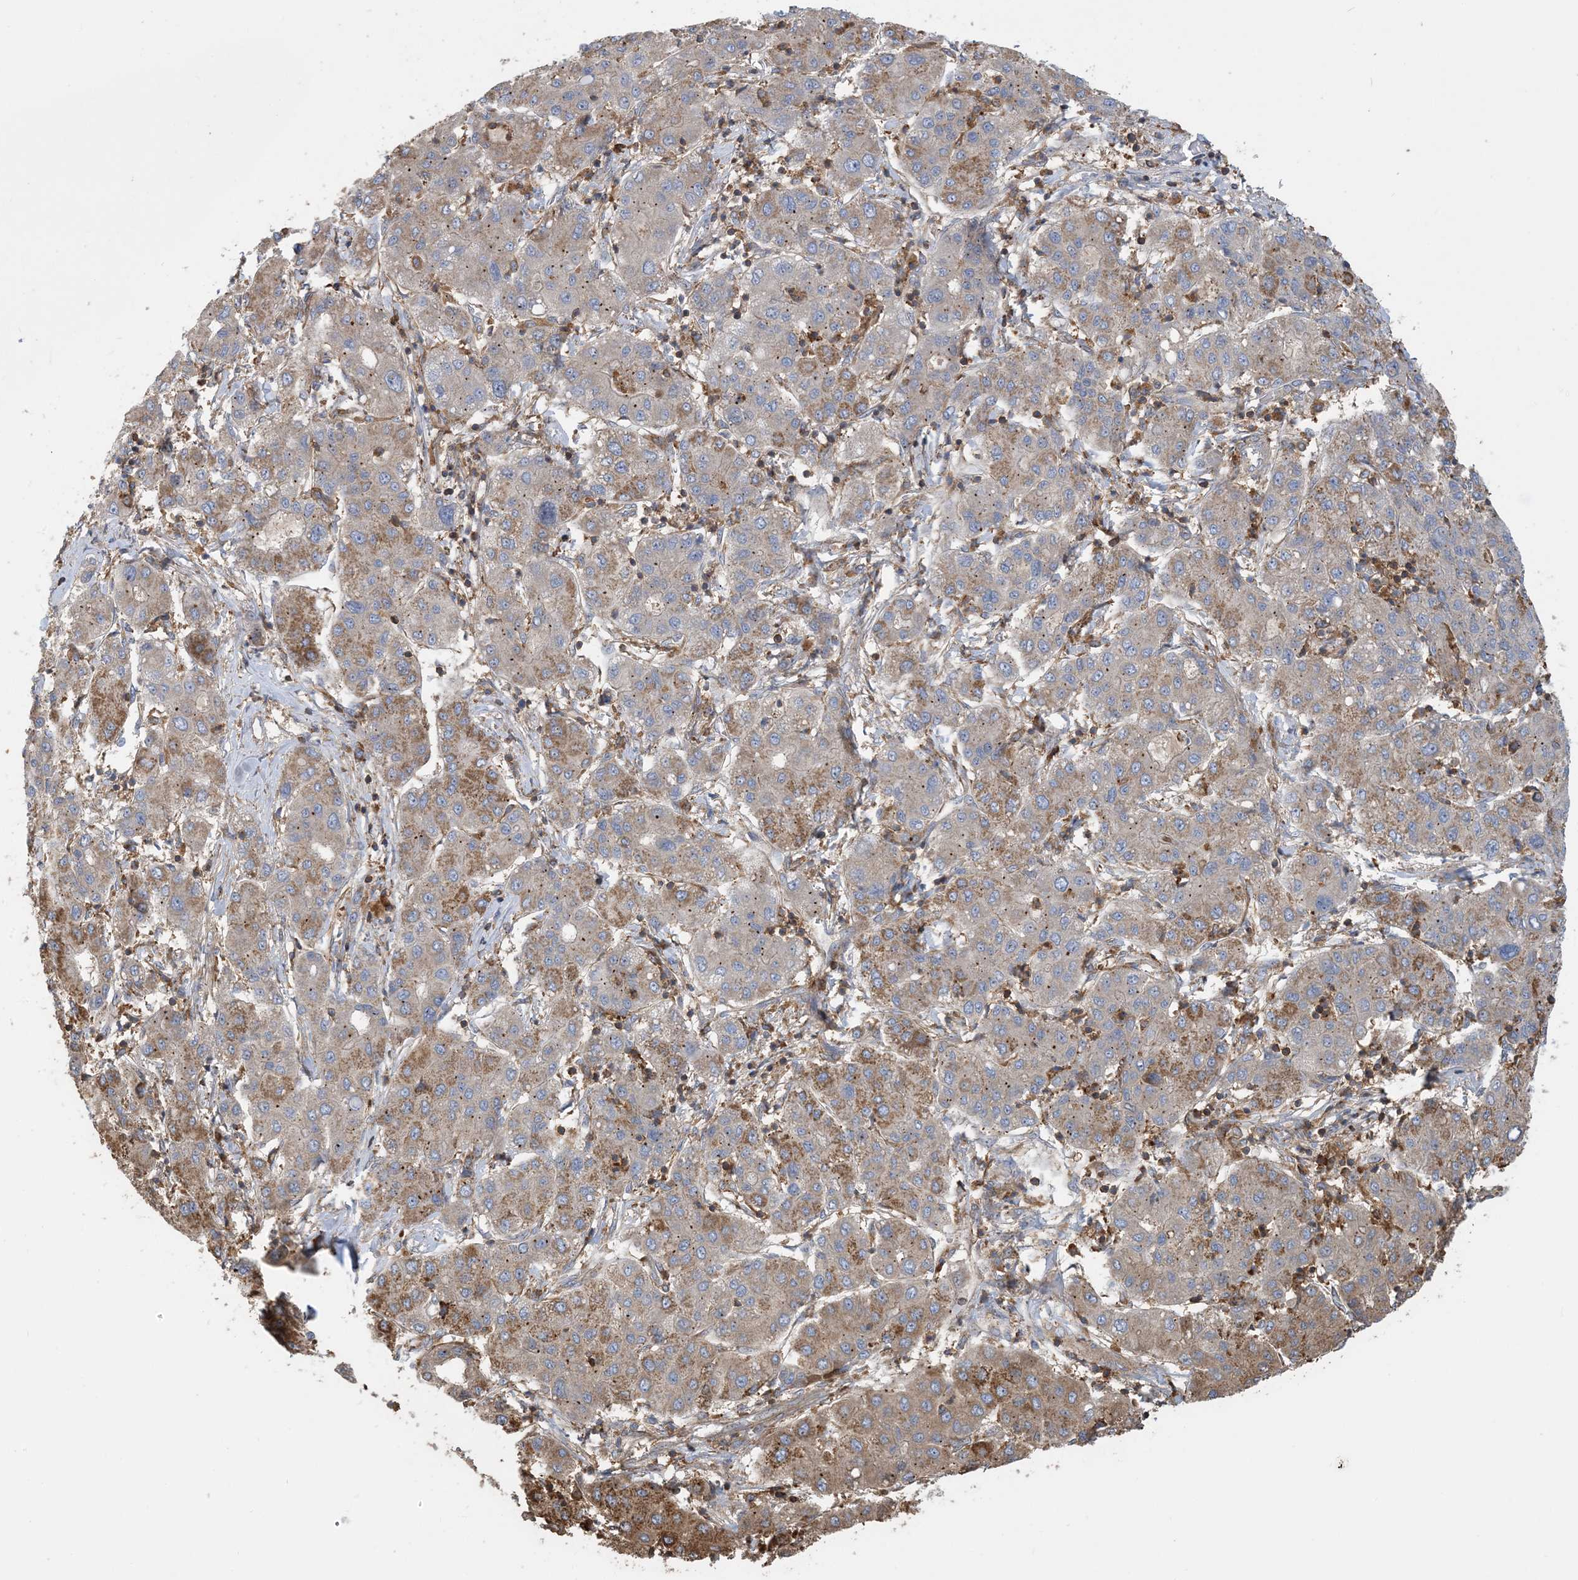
{"staining": {"intensity": "moderate", "quantity": ">75%", "location": "cytoplasmic/membranous"}, "tissue": "liver cancer", "cell_type": "Tumor cells", "image_type": "cancer", "snomed": [{"axis": "morphology", "description": "Carcinoma, Hepatocellular, NOS"}, {"axis": "topography", "description": "Liver"}], "caption": "IHC image of liver cancer stained for a protein (brown), which demonstrates medium levels of moderate cytoplasmic/membranous expression in approximately >75% of tumor cells.", "gene": "SFMBT2", "patient": {"sex": "male", "age": 65}}